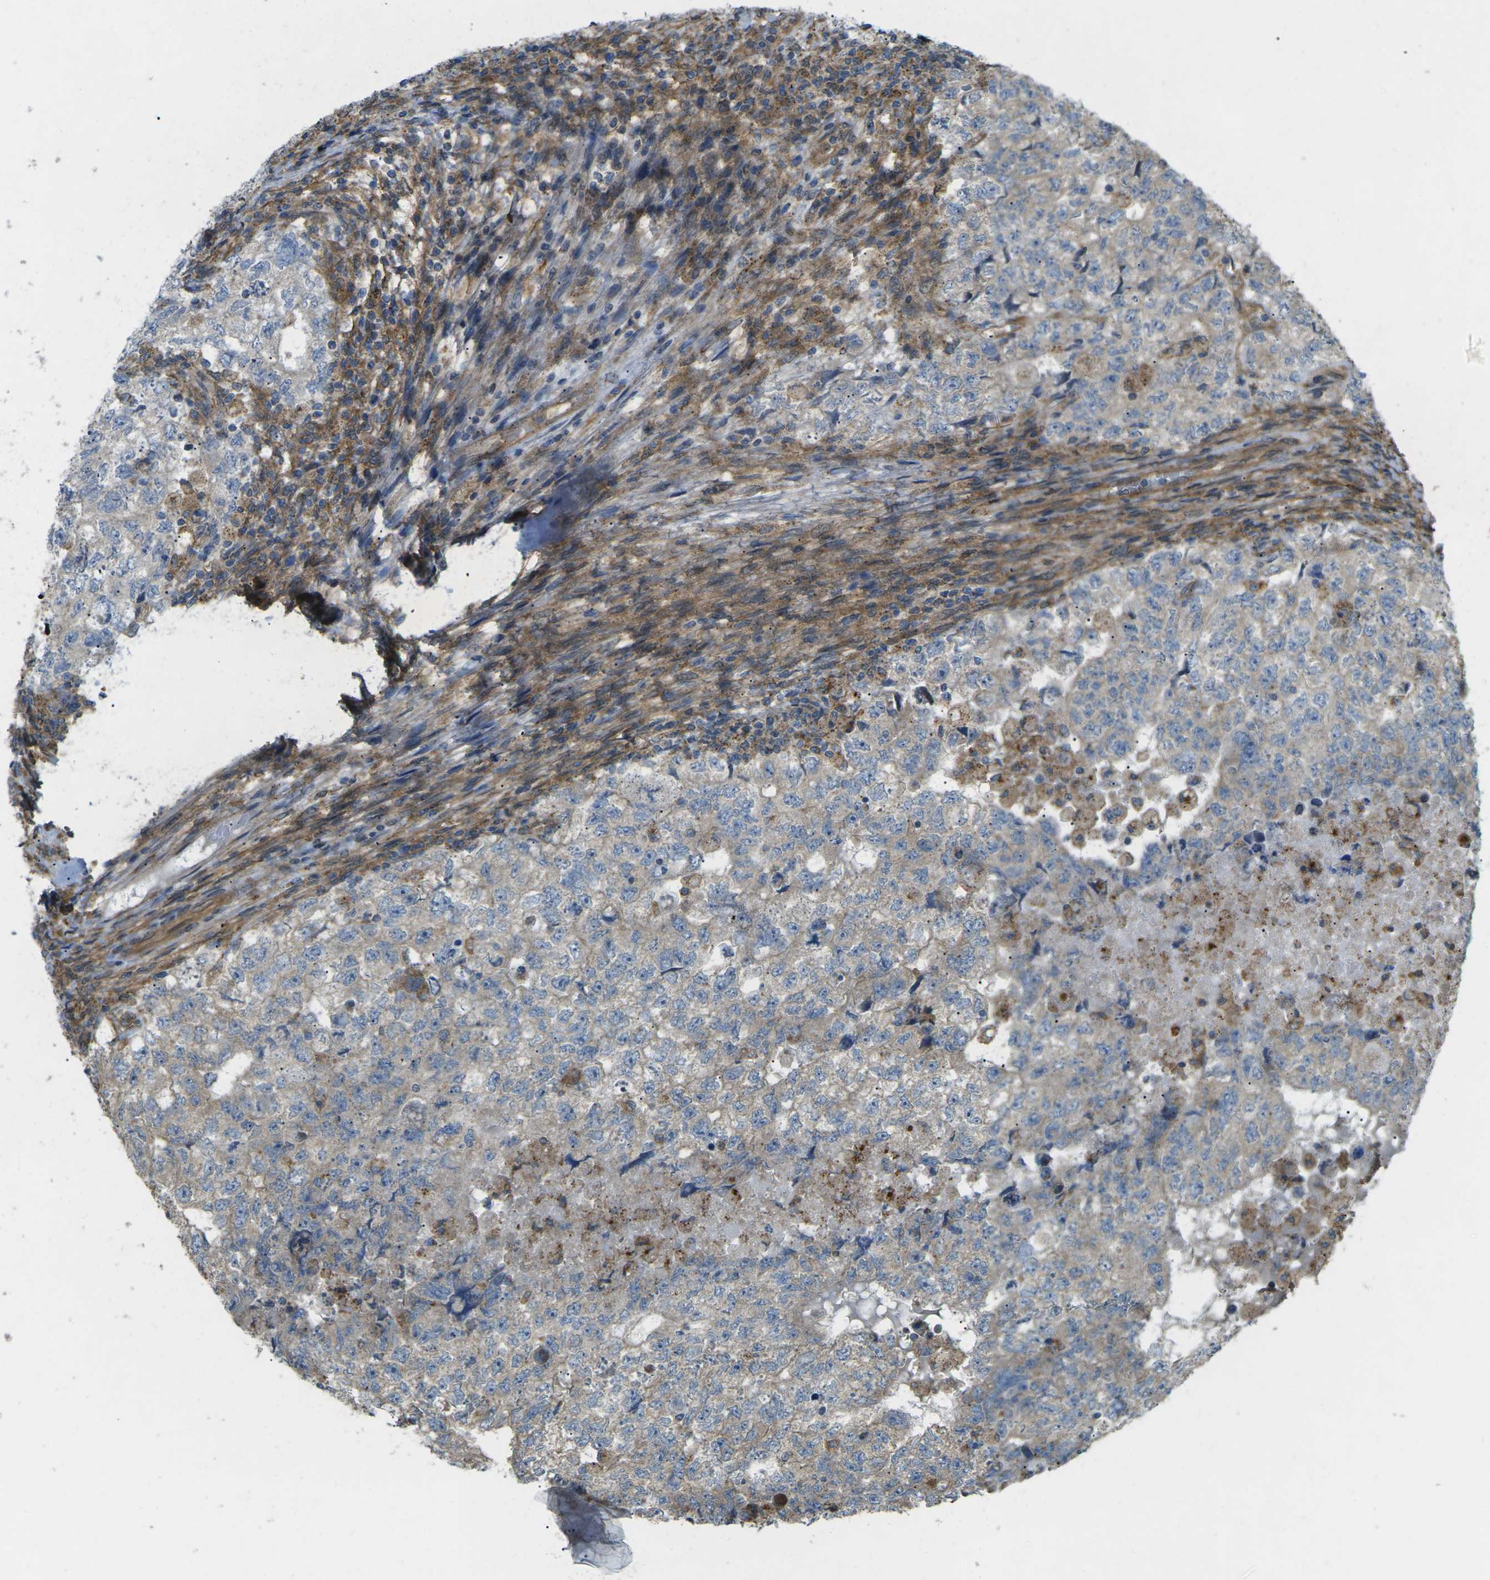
{"staining": {"intensity": "weak", "quantity": ">75%", "location": "cytoplasmic/membranous"}, "tissue": "testis cancer", "cell_type": "Tumor cells", "image_type": "cancer", "snomed": [{"axis": "morphology", "description": "Carcinoma, Embryonal, NOS"}, {"axis": "topography", "description": "Testis"}], "caption": "An image of testis cancer stained for a protein displays weak cytoplasmic/membranous brown staining in tumor cells.", "gene": "CHMP3", "patient": {"sex": "male", "age": 36}}